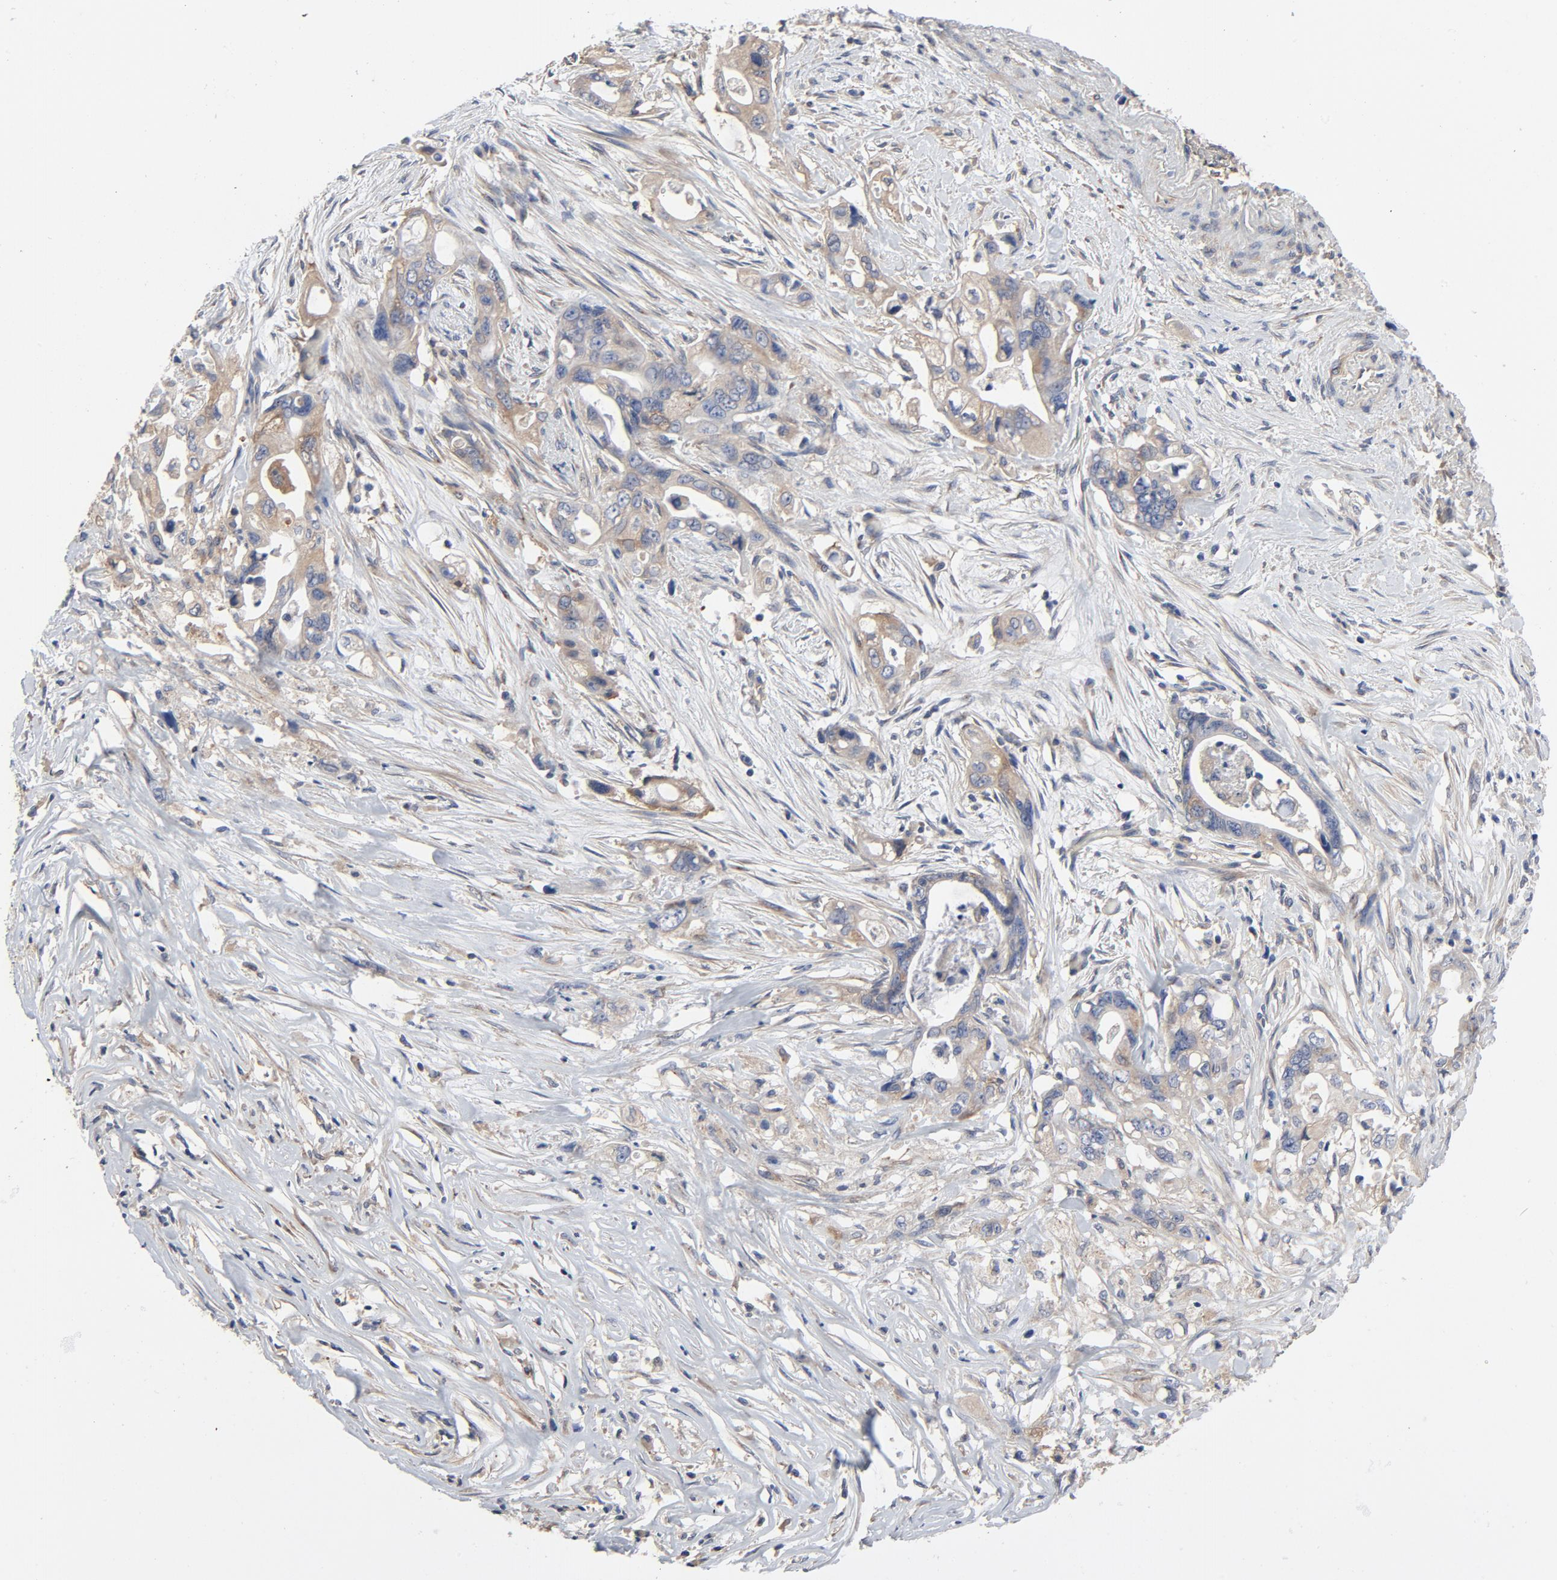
{"staining": {"intensity": "moderate", "quantity": ">75%", "location": "cytoplasmic/membranous"}, "tissue": "pancreatic cancer", "cell_type": "Tumor cells", "image_type": "cancer", "snomed": [{"axis": "morphology", "description": "Normal tissue, NOS"}, {"axis": "topography", "description": "Pancreas"}], "caption": "Brown immunohistochemical staining in human pancreatic cancer exhibits moderate cytoplasmic/membranous positivity in approximately >75% of tumor cells.", "gene": "DYNLT3", "patient": {"sex": "male", "age": 42}}